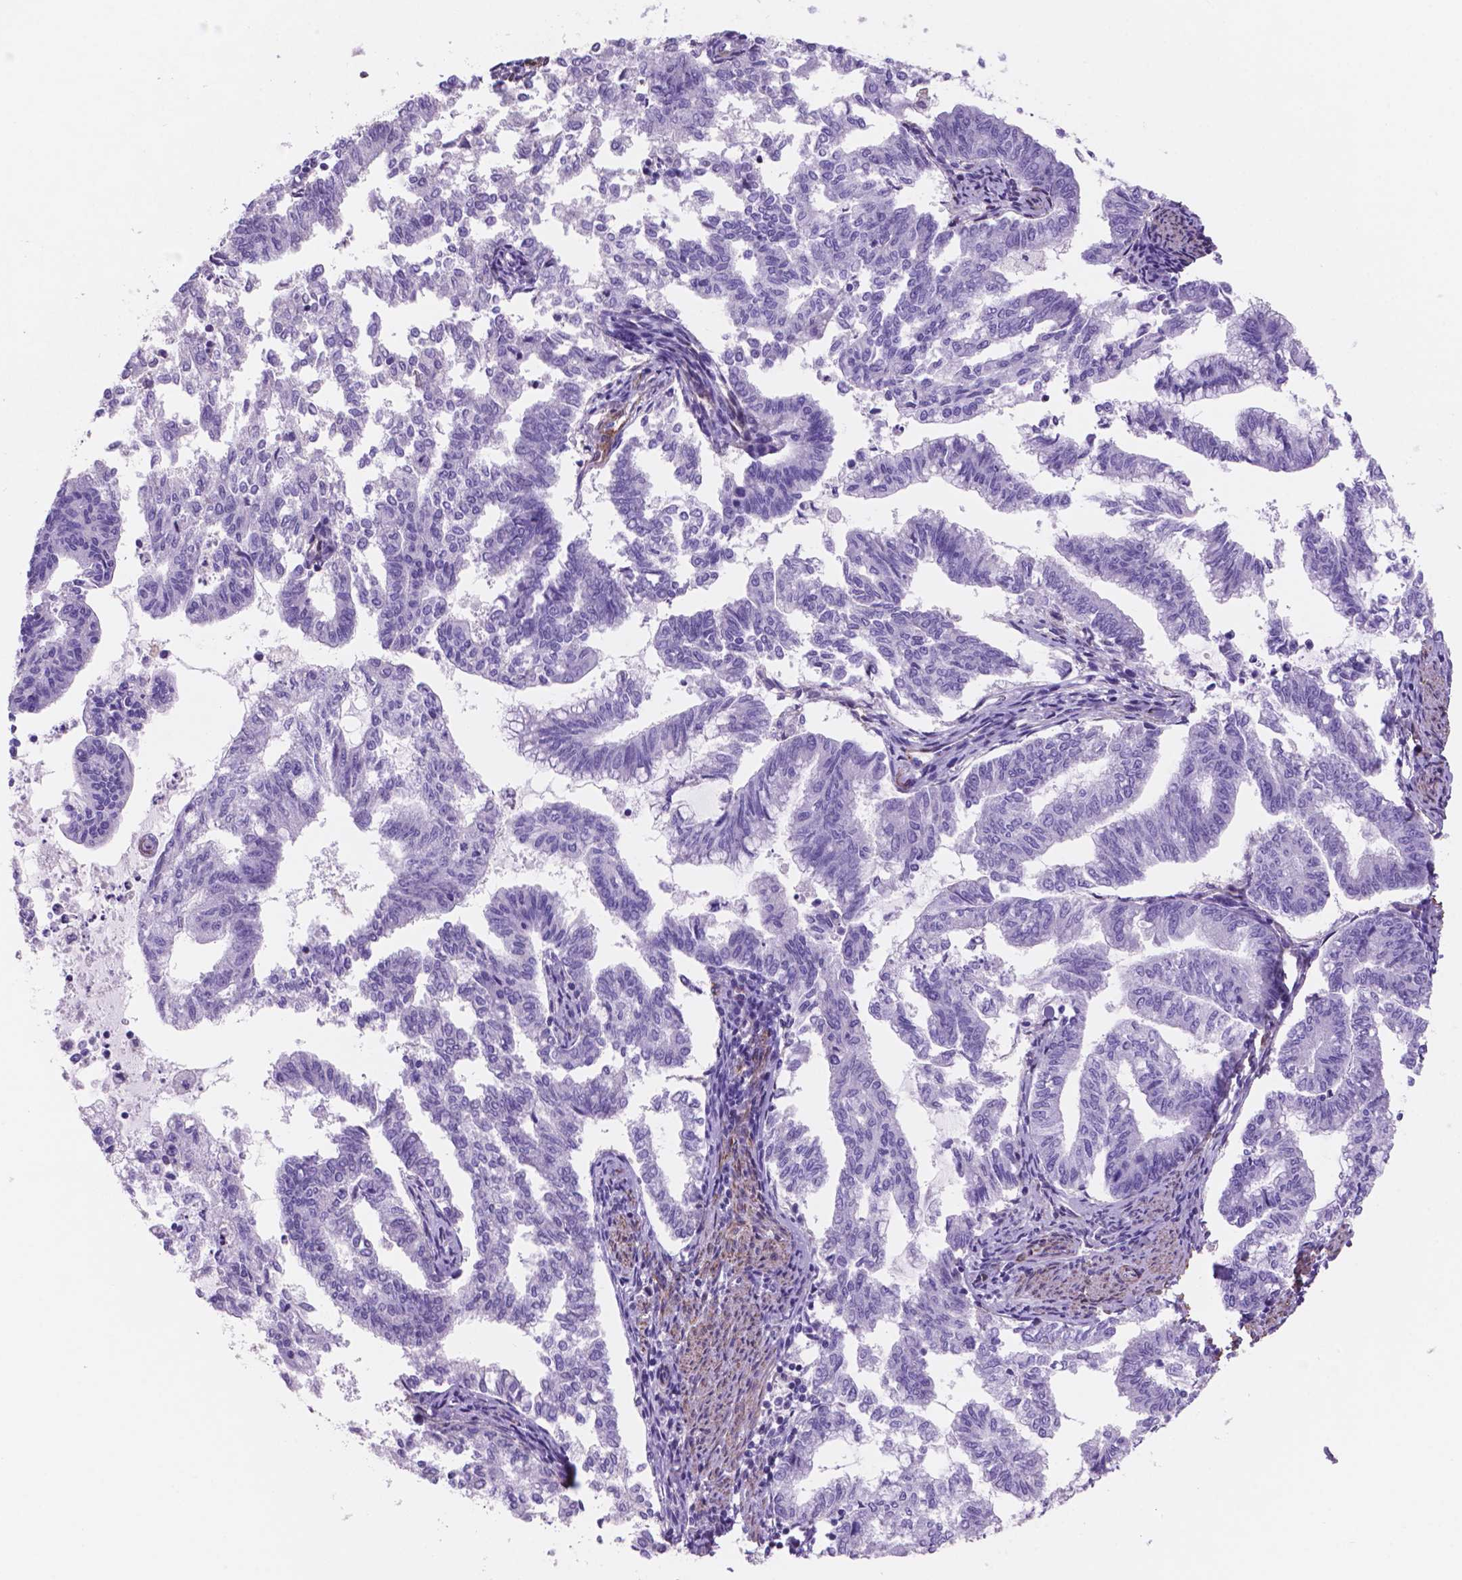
{"staining": {"intensity": "negative", "quantity": "none", "location": "none"}, "tissue": "endometrial cancer", "cell_type": "Tumor cells", "image_type": "cancer", "snomed": [{"axis": "morphology", "description": "Adenocarcinoma, NOS"}, {"axis": "topography", "description": "Endometrium"}], "caption": "The micrograph shows no staining of tumor cells in endometrial adenocarcinoma. The staining was performed using DAB to visualize the protein expression in brown, while the nuclei were stained in blue with hematoxylin (Magnification: 20x).", "gene": "TOR2A", "patient": {"sex": "female", "age": 79}}